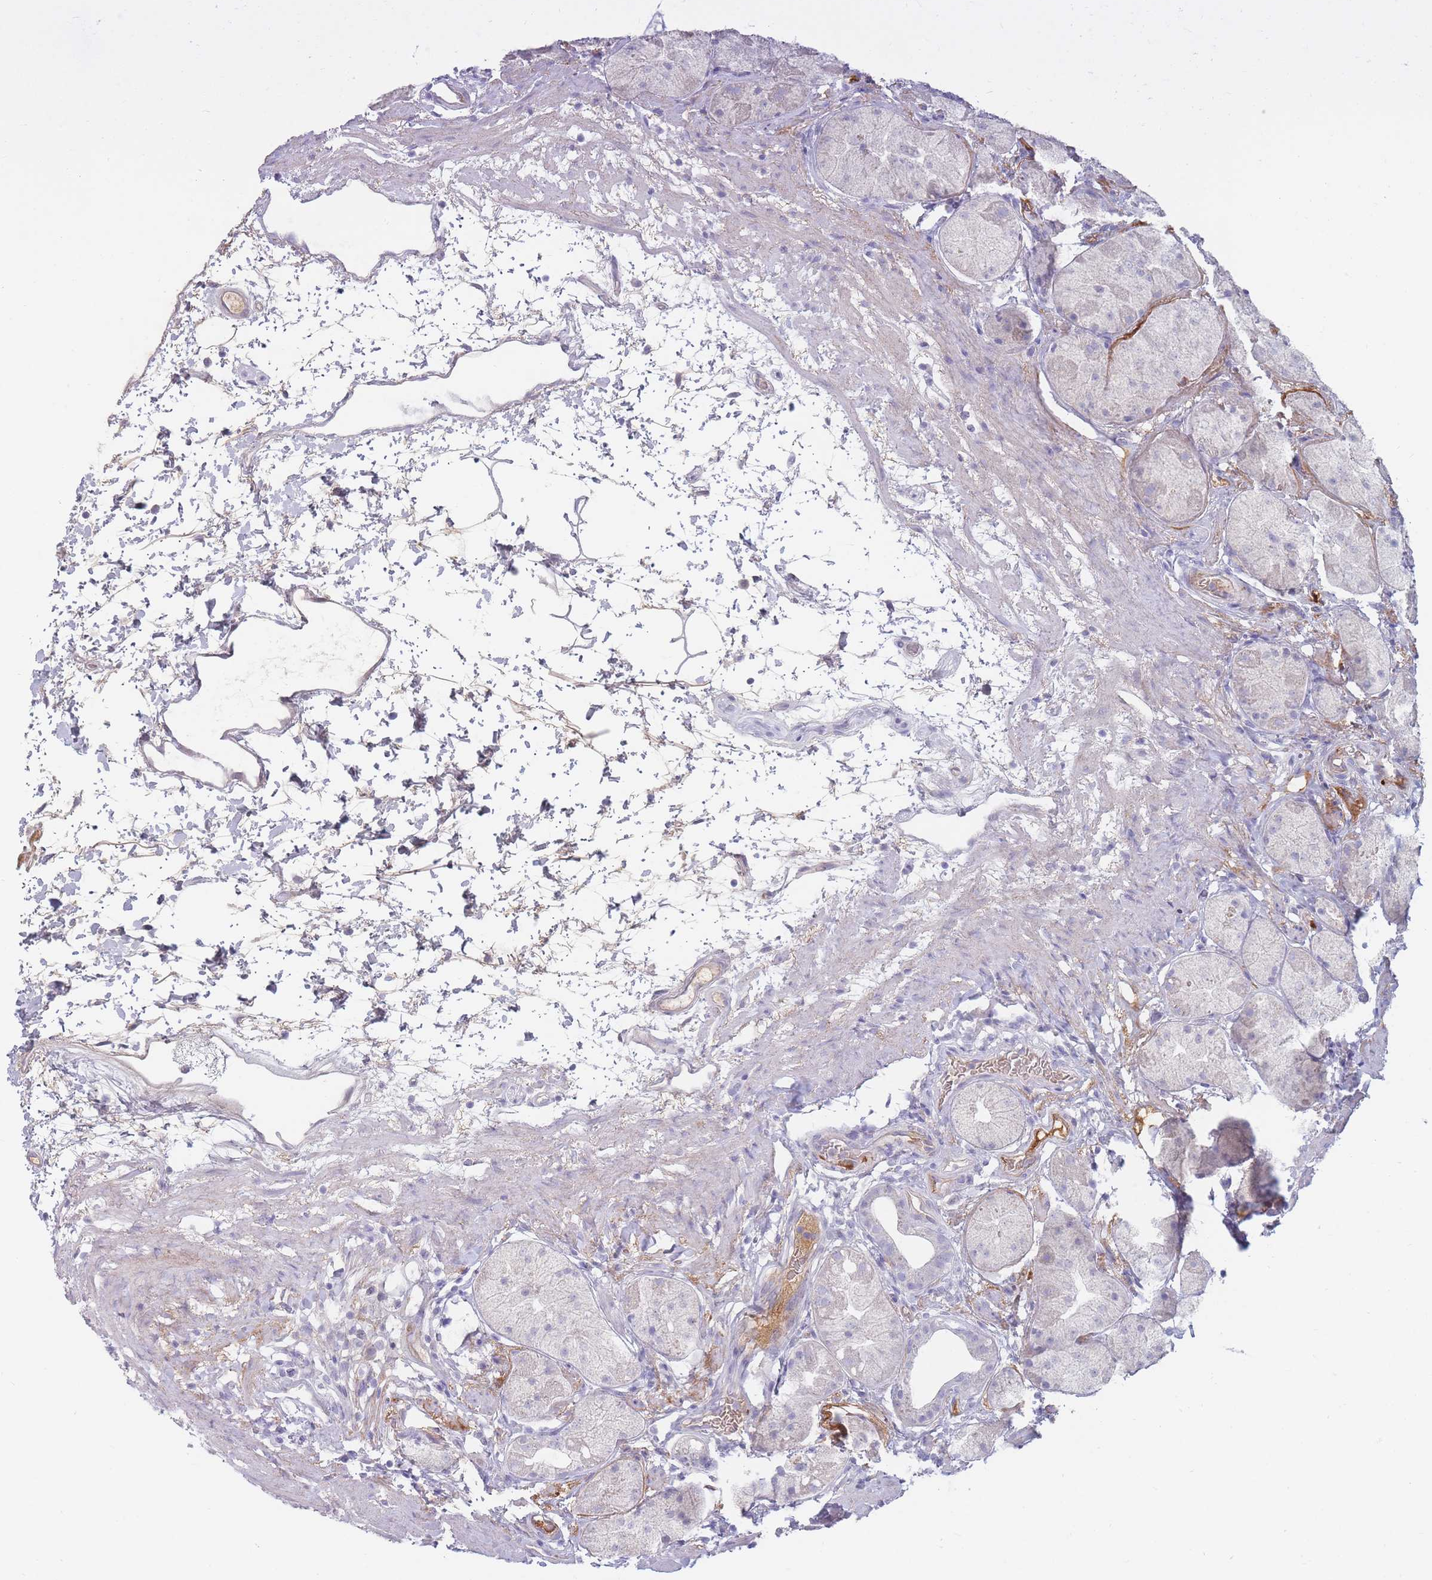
{"staining": {"intensity": "negative", "quantity": "none", "location": "none"}, "tissue": "stomach", "cell_type": "Glandular cells", "image_type": "normal", "snomed": [{"axis": "morphology", "description": "Normal tissue, NOS"}, {"axis": "topography", "description": "Stomach"}], "caption": "Immunohistochemistry image of normal stomach stained for a protein (brown), which exhibits no positivity in glandular cells. (DAB (3,3'-diaminobenzidine) immunohistochemistry (IHC), high magnification).", "gene": "PRG4", "patient": {"sex": "male", "age": 57}}